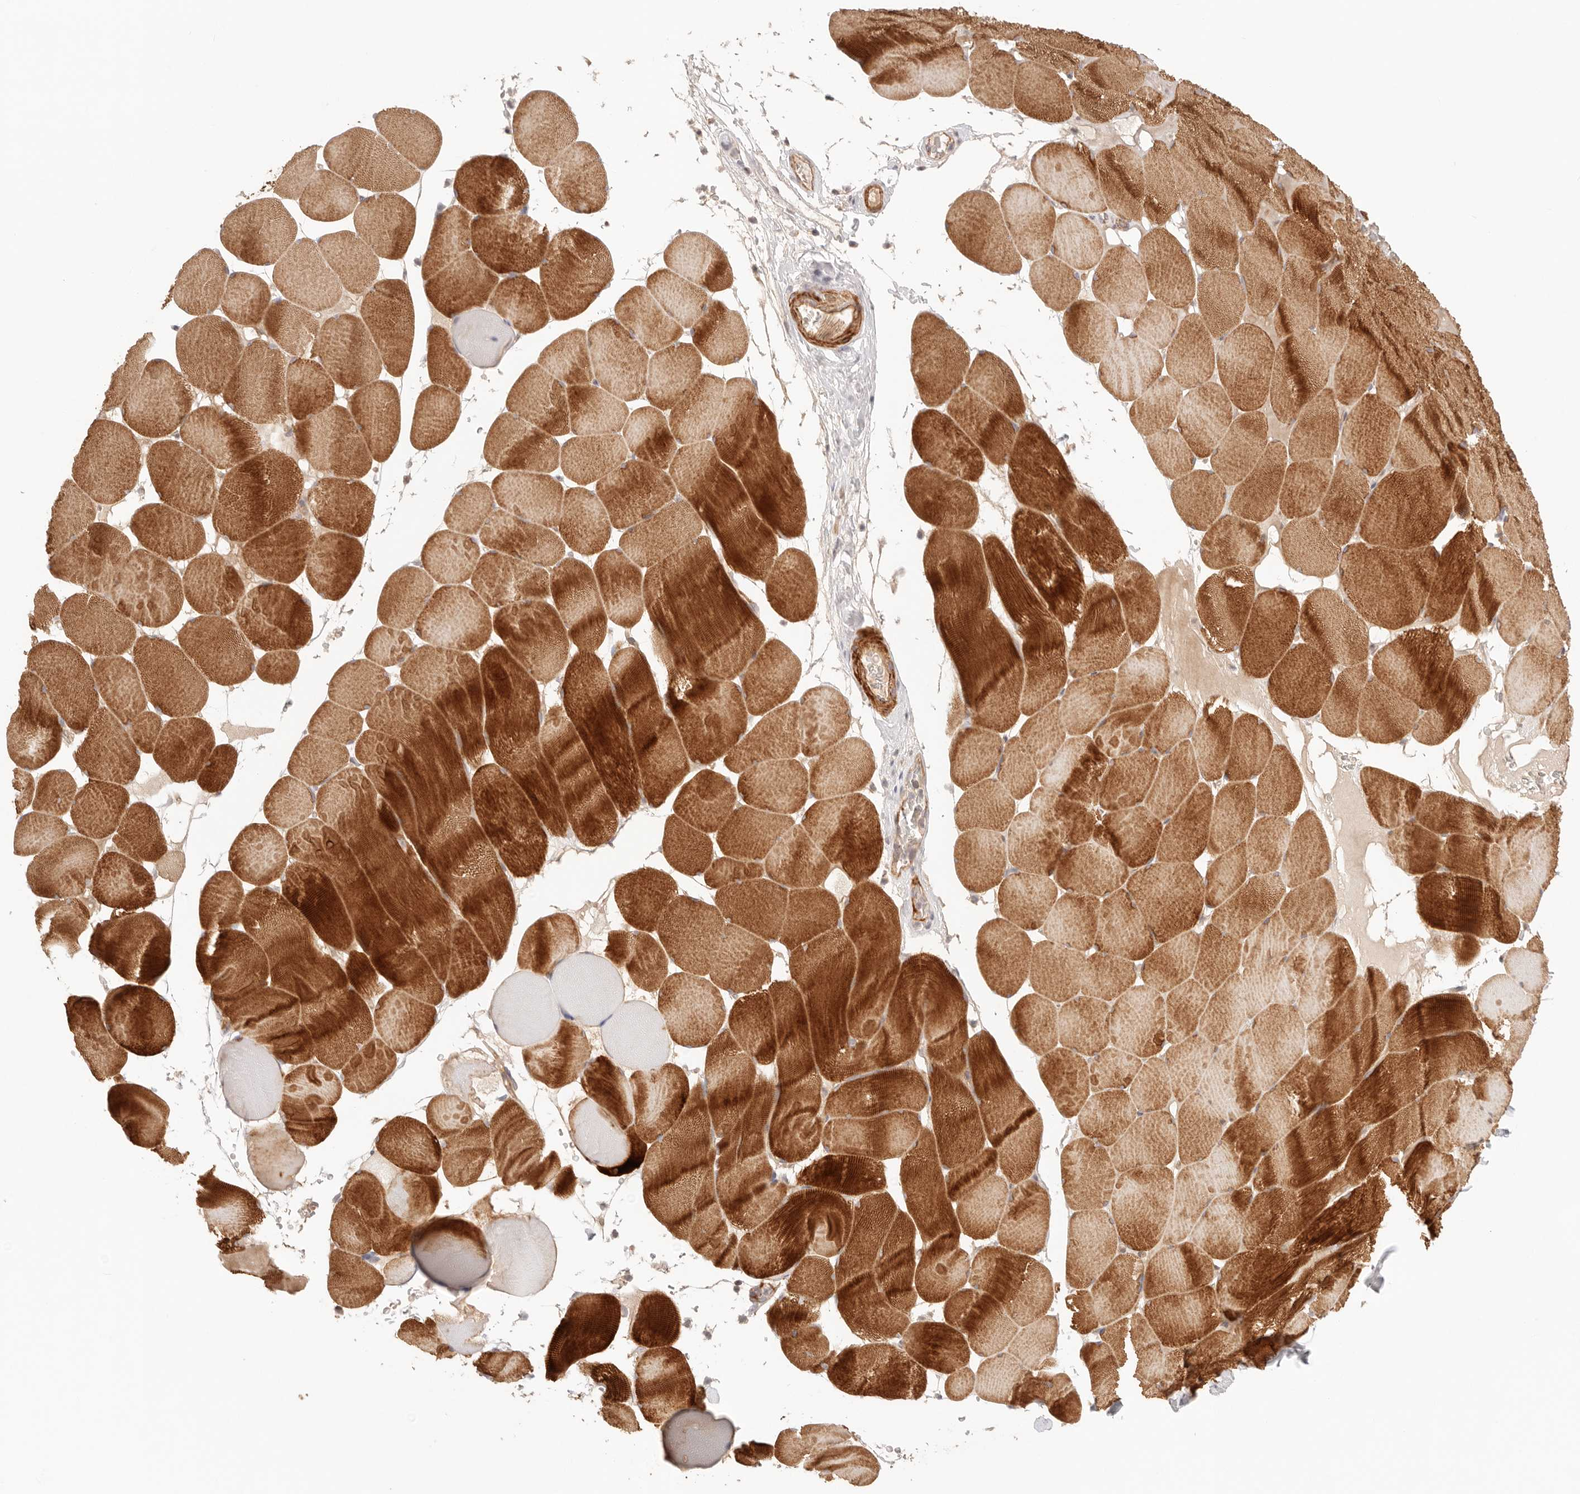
{"staining": {"intensity": "strong", "quantity": ">75%", "location": "cytoplasmic/membranous"}, "tissue": "skeletal muscle", "cell_type": "Myocytes", "image_type": "normal", "snomed": [{"axis": "morphology", "description": "Normal tissue, NOS"}, {"axis": "topography", "description": "Skeletal muscle"}], "caption": "This image reveals immunohistochemistry staining of unremarkable skeletal muscle, with high strong cytoplasmic/membranous staining in approximately >75% of myocytes.", "gene": "IL1R2", "patient": {"sex": "male", "age": 62}}